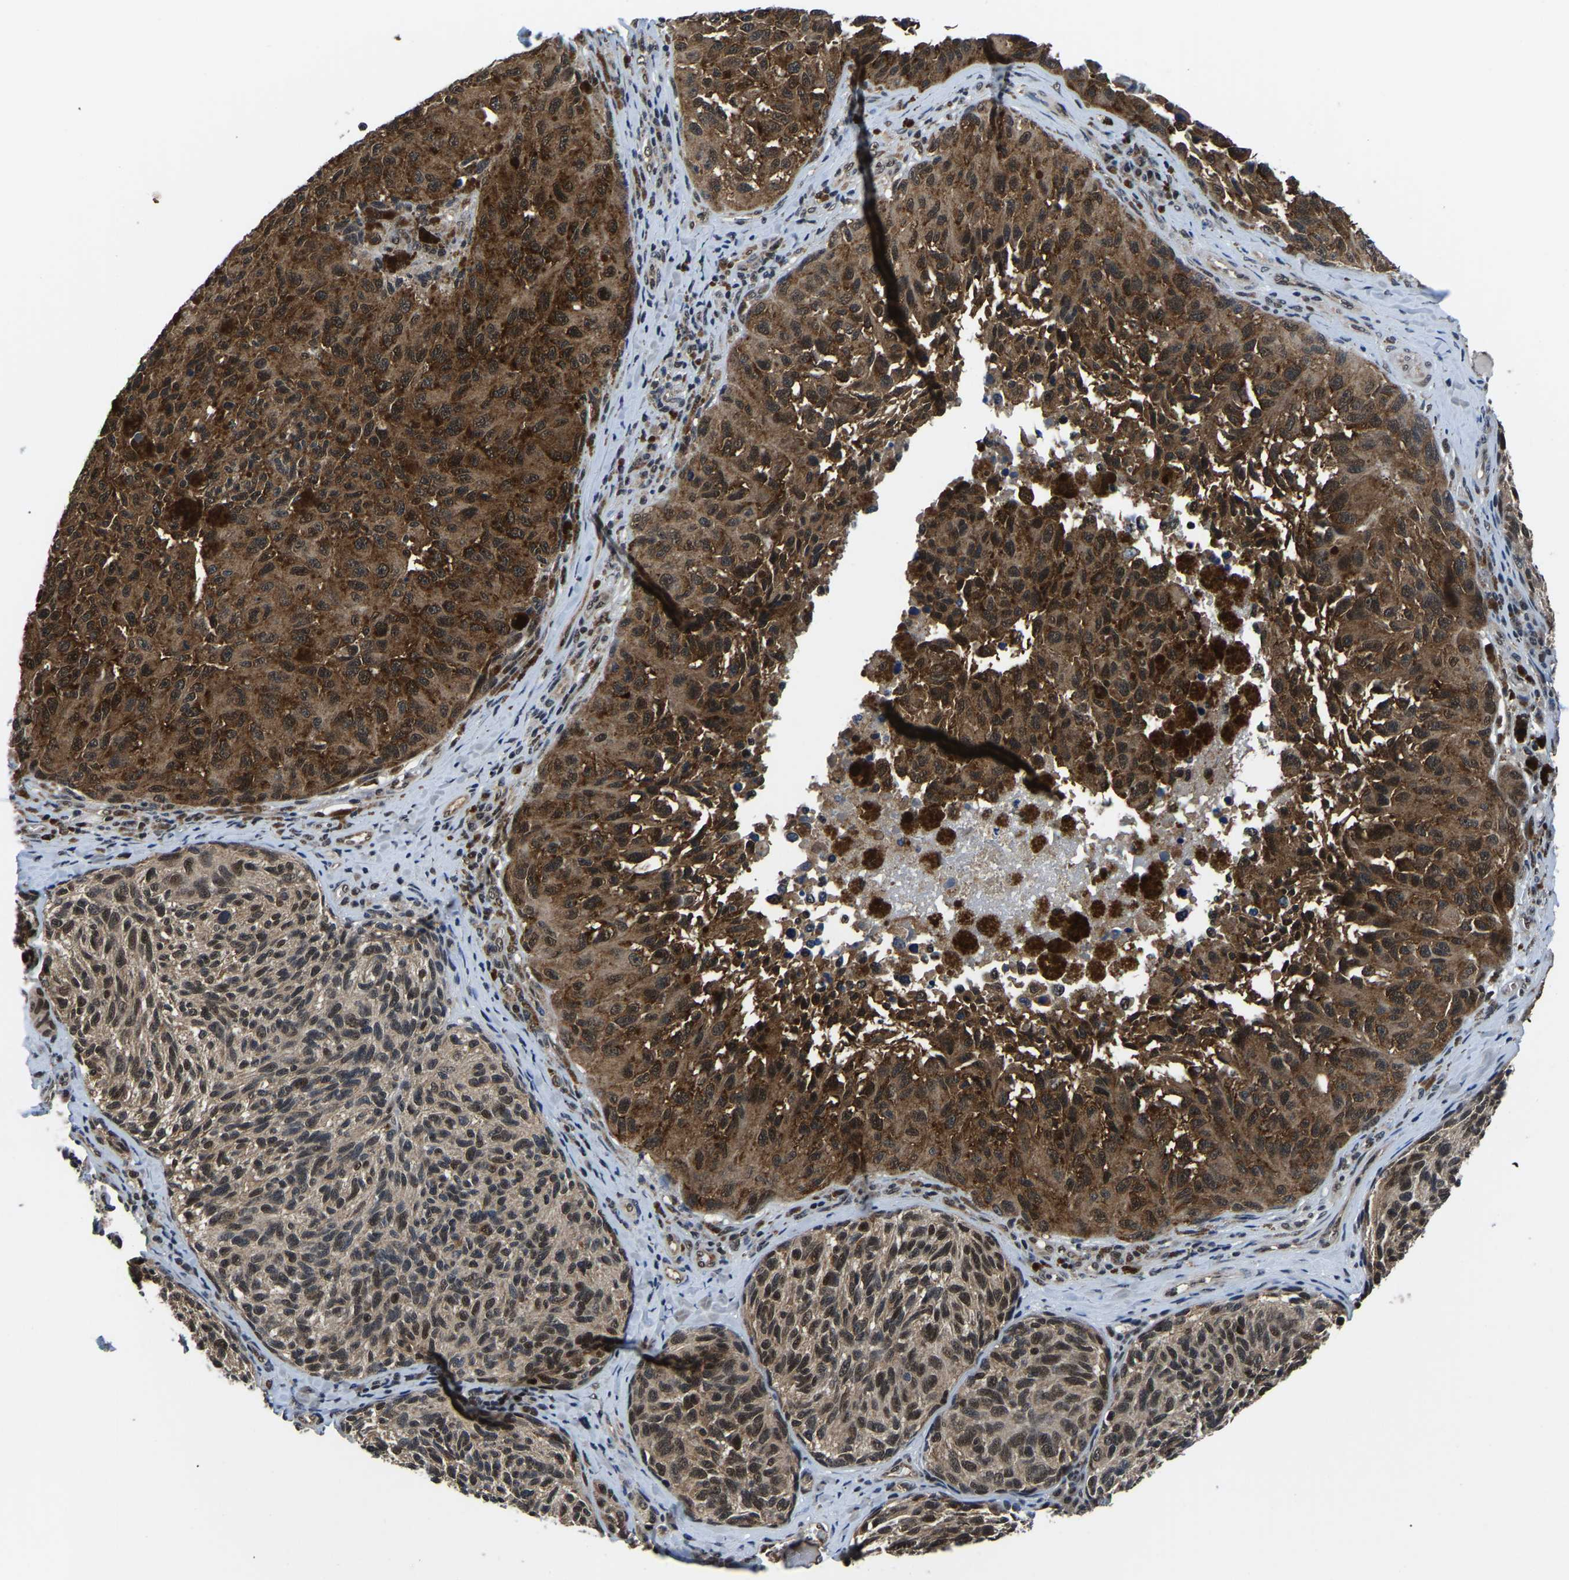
{"staining": {"intensity": "moderate", "quantity": ">75%", "location": "cytoplasmic/membranous,nuclear"}, "tissue": "melanoma", "cell_type": "Tumor cells", "image_type": "cancer", "snomed": [{"axis": "morphology", "description": "Malignant melanoma, NOS"}, {"axis": "topography", "description": "Skin"}], "caption": "A micrograph of human melanoma stained for a protein displays moderate cytoplasmic/membranous and nuclear brown staining in tumor cells.", "gene": "DFFA", "patient": {"sex": "female", "age": 73}}